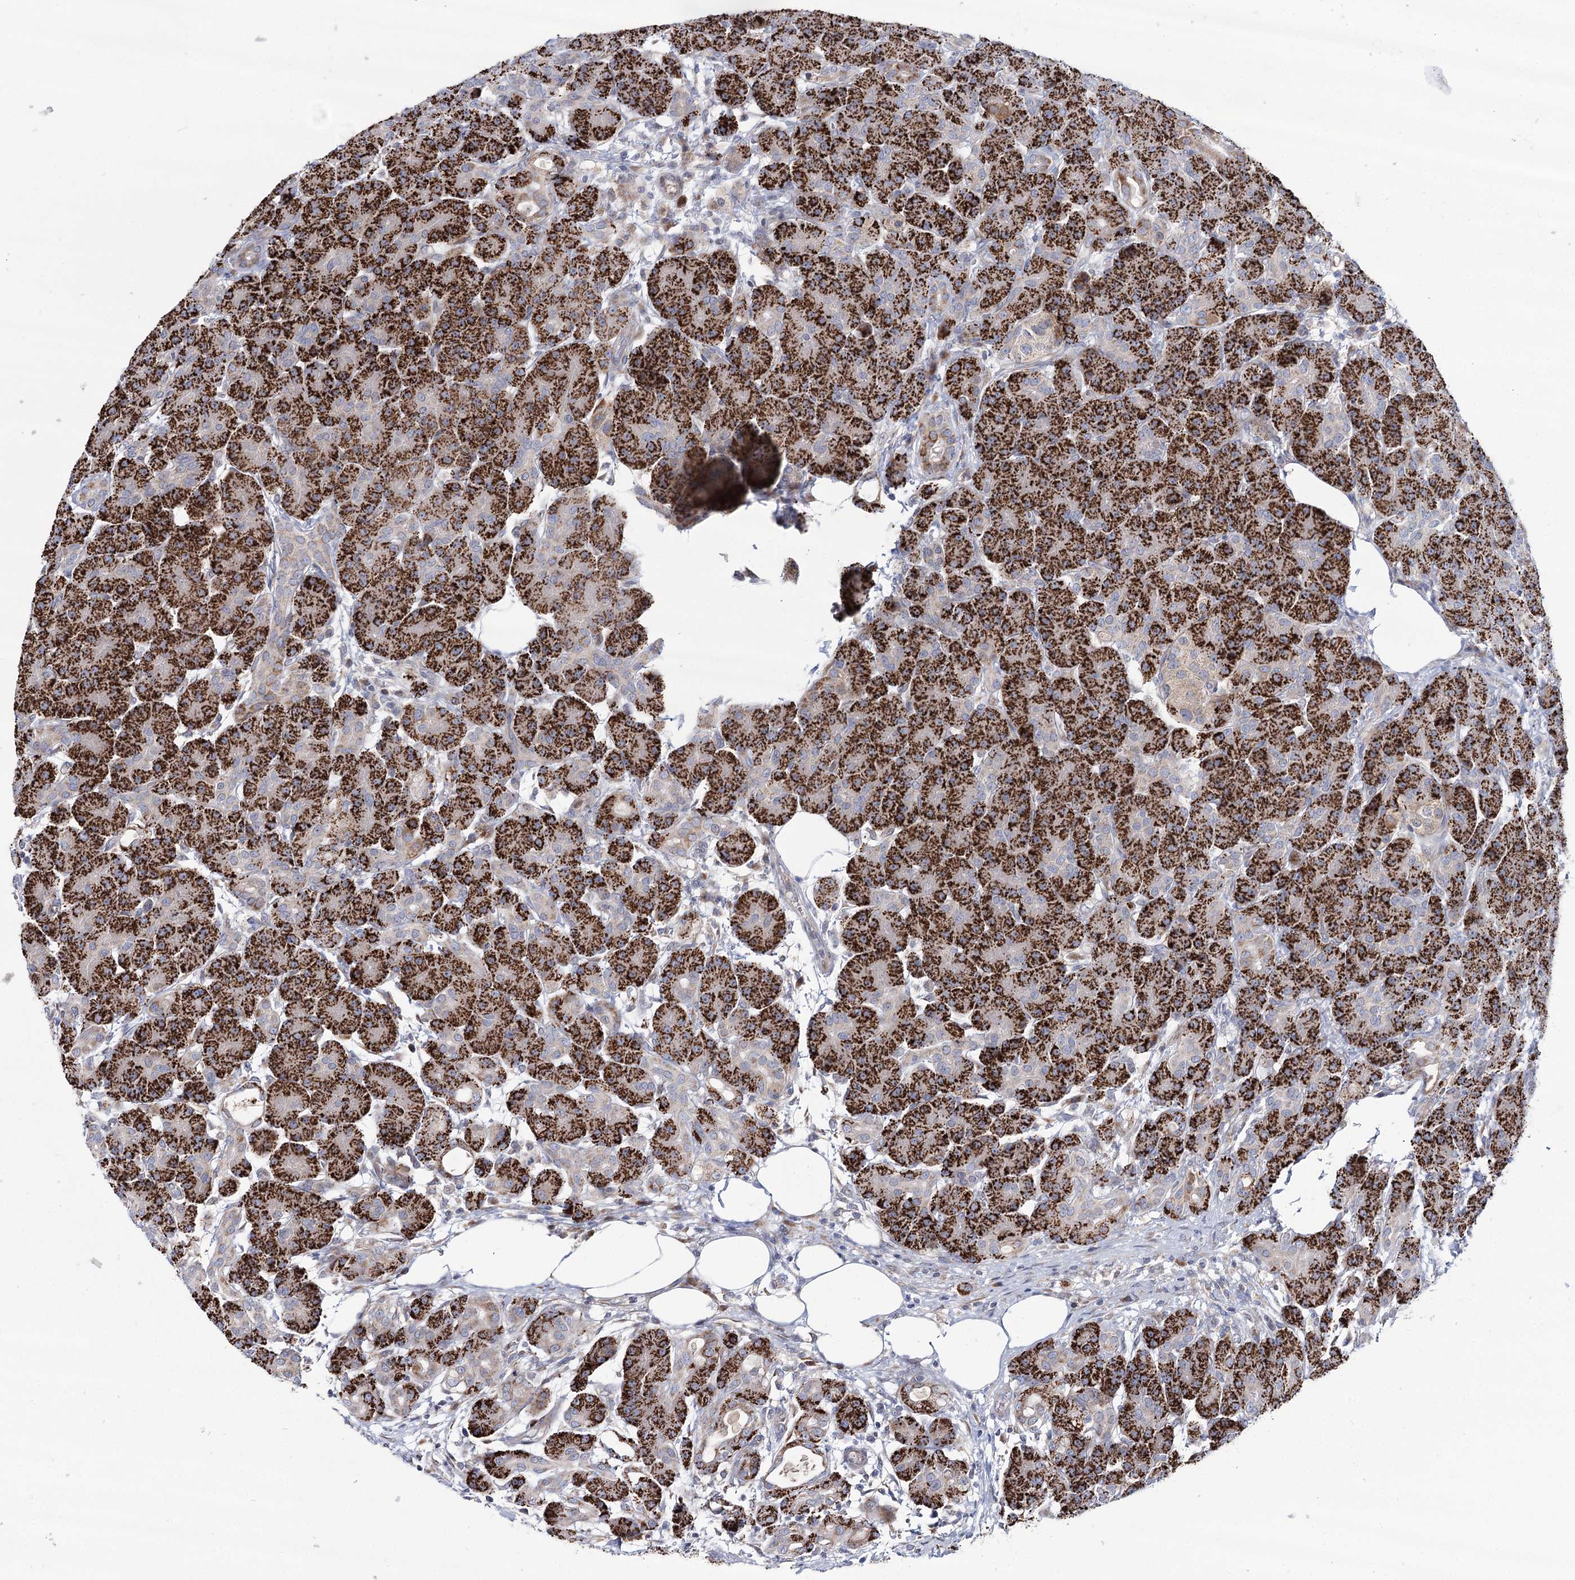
{"staining": {"intensity": "strong", "quantity": ">75%", "location": "cytoplasmic/membranous"}, "tissue": "pancreas", "cell_type": "Exocrine glandular cells", "image_type": "normal", "snomed": [{"axis": "morphology", "description": "Normal tissue, NOS"}, {"axis": "topography", "description": "Pancreas"}], "caption": "Immunohistochemistry (IHC) image of benign human pancreas stained for a protein (brown), which displays high levels of strong cytoplasmic/membranous staining in about >75% of exocrine glandular cells.", "gene": "CPLANE1", "patient": {"sex": "male", "age": 63}}